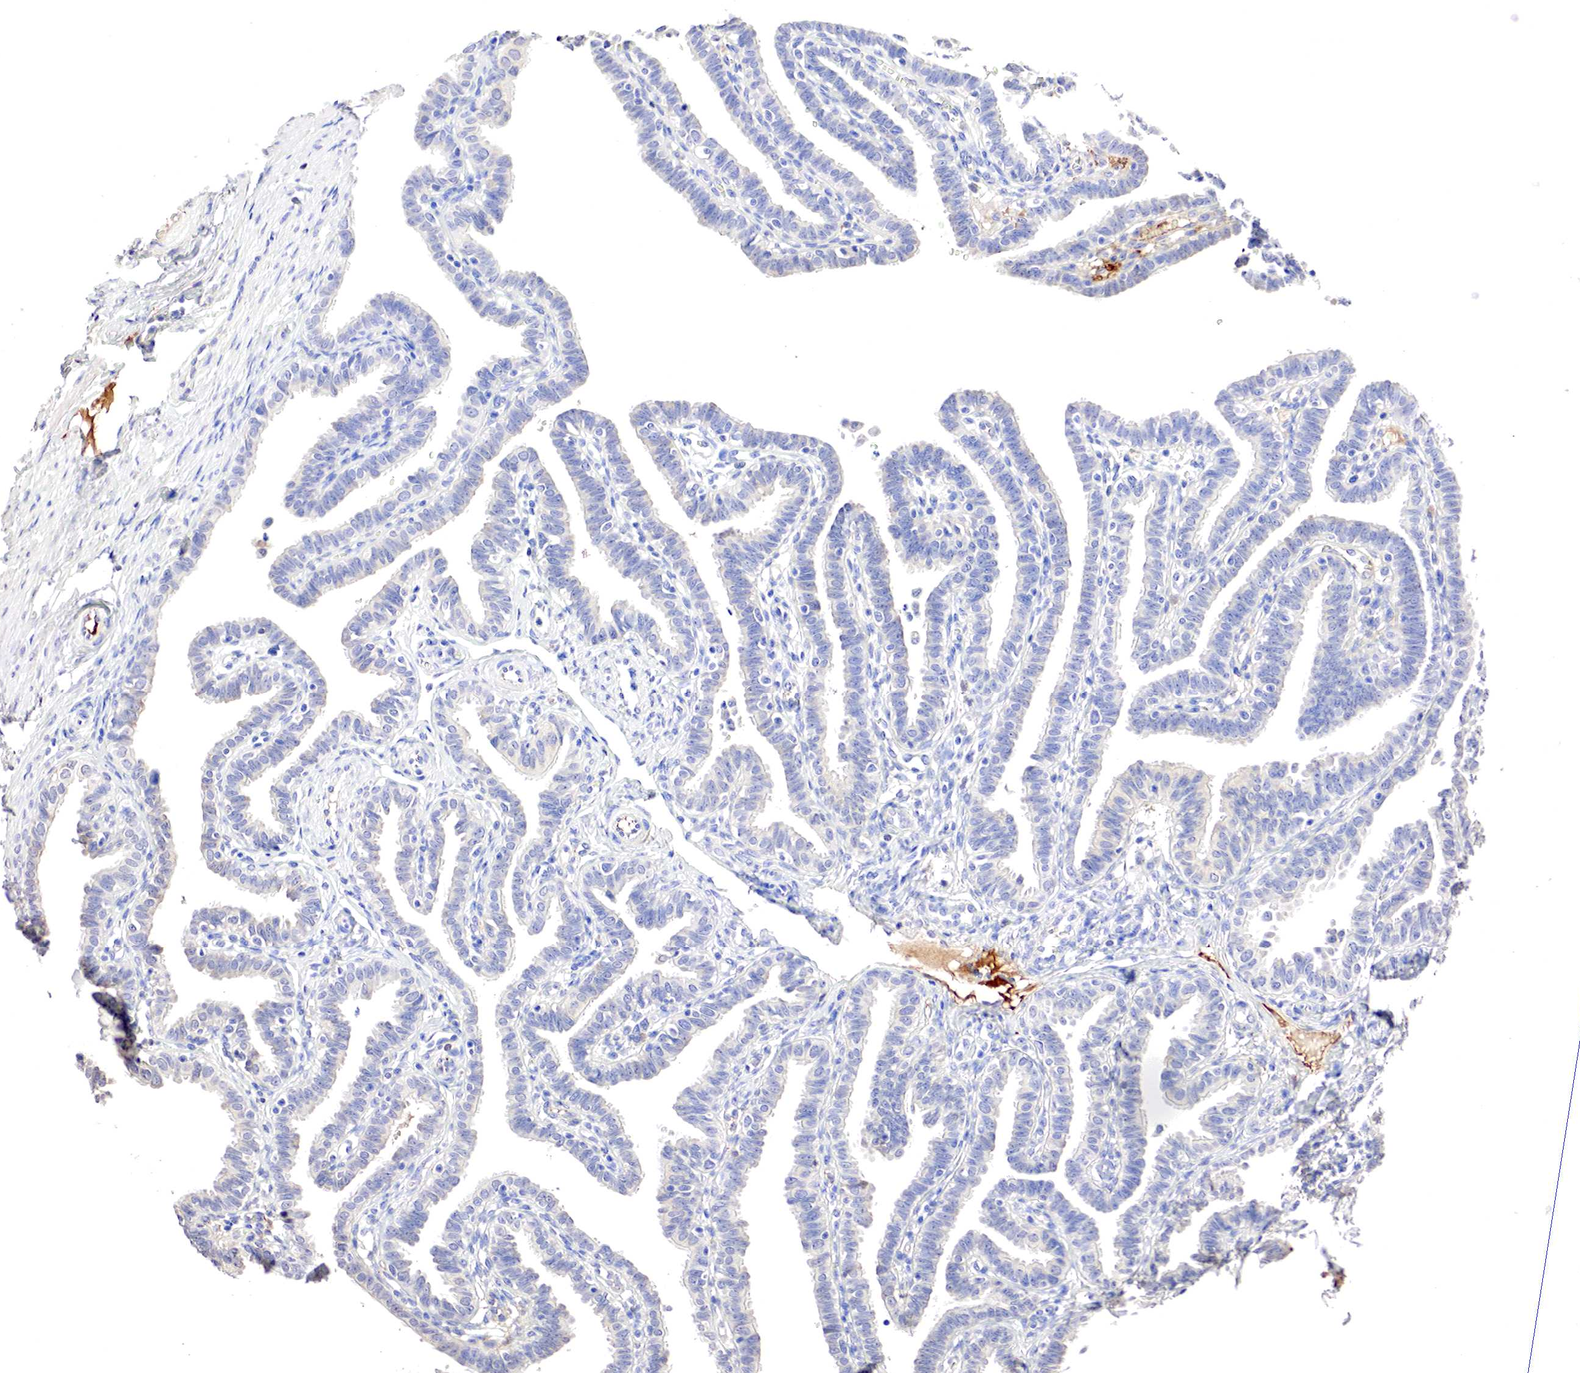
{"staining": {"intensity": "negative", "quantity": "none", "location": "none"}, "tissue": "fallopian tube", "cell_type": "Glandular cells", "image_type": "normal", "snomed": [{"axis": "morphology", "description": "Normal tissue, NOS"}, {"axis": "topography", "description": "Fallopian tube"}], "caption": "Histopathology image shows no protein expression in glandular cells of normal fallopian tube.", "gene": "GATA1", "patient": {"sex": "female", "age": 41}}